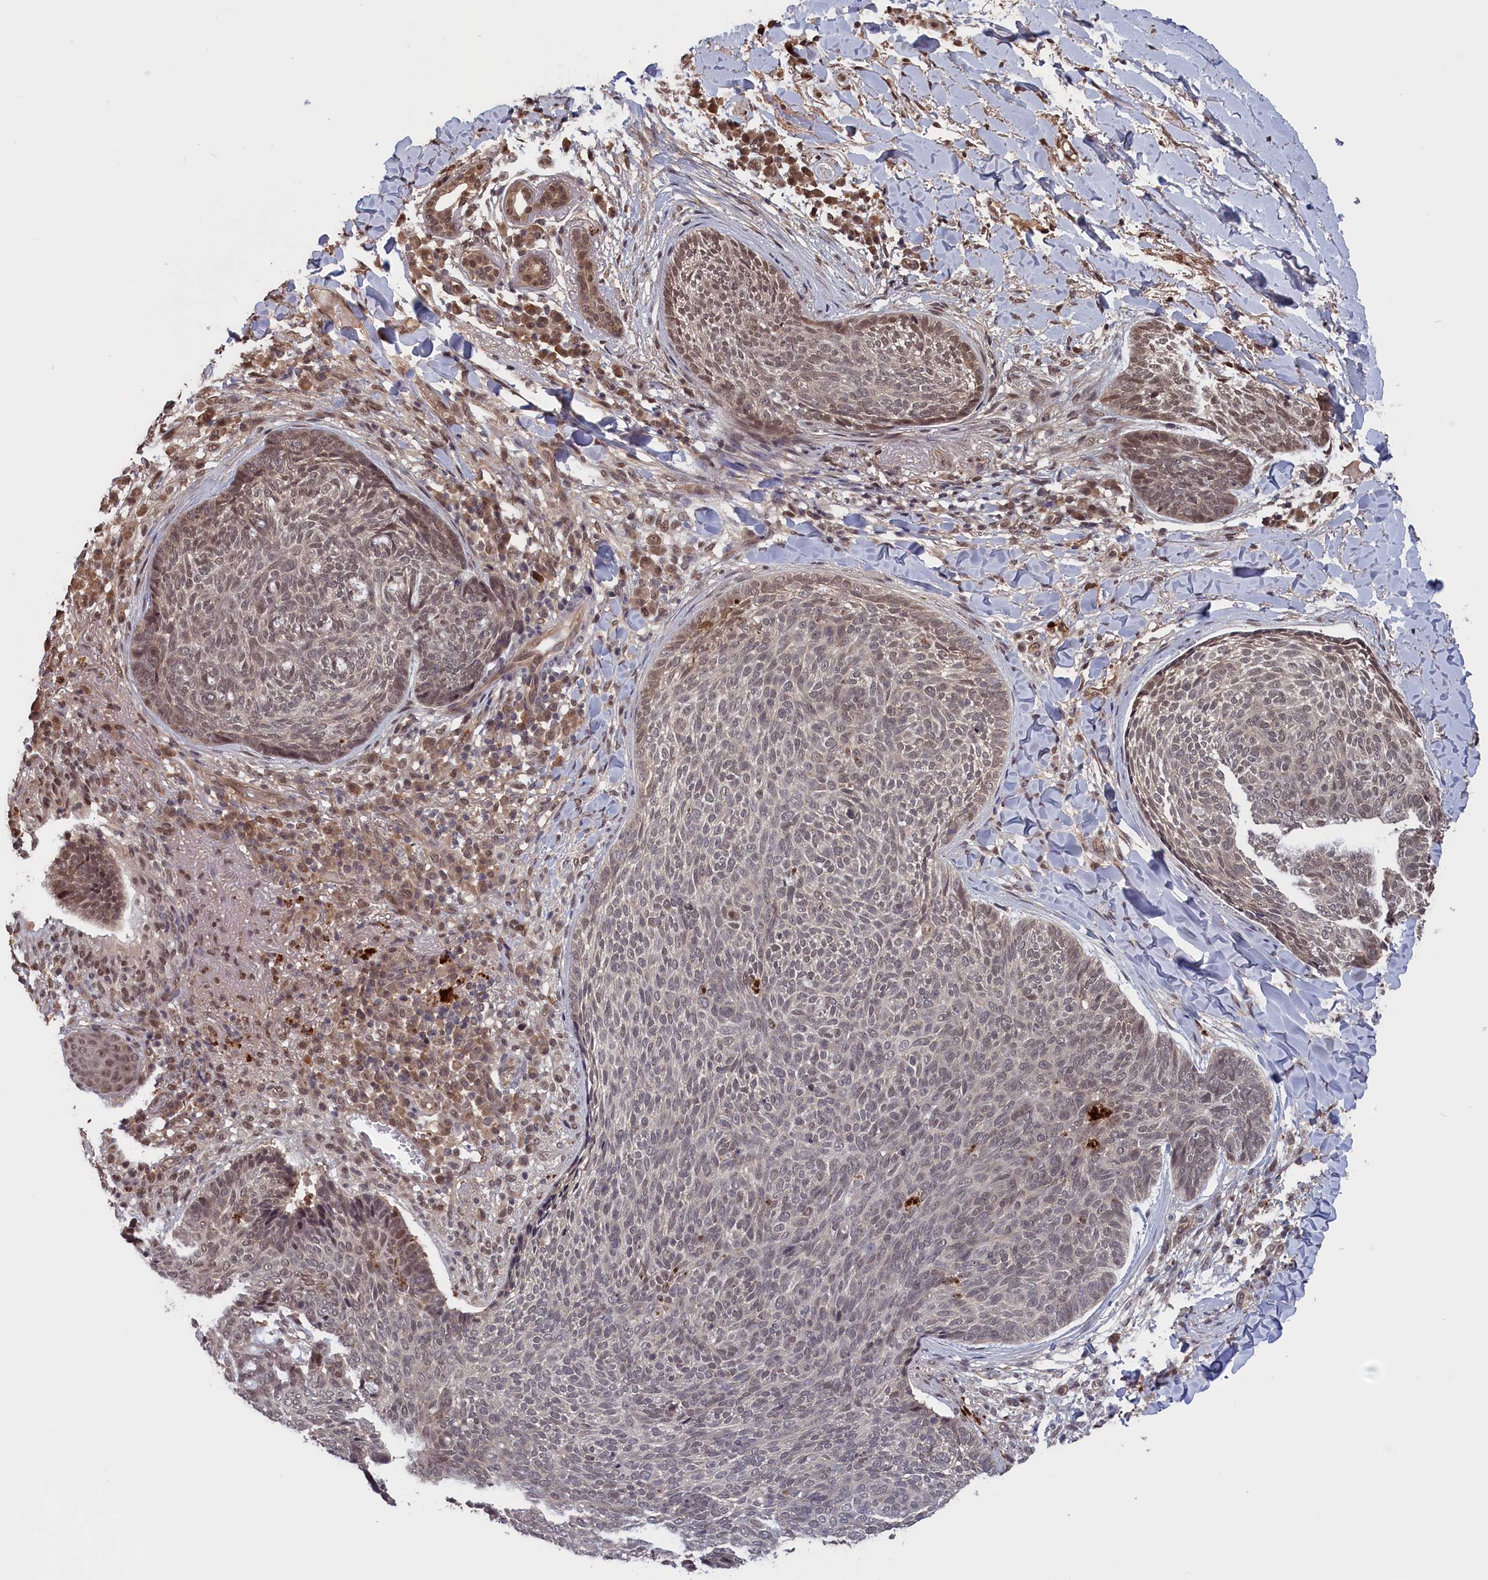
{"staining": {"intensity": "weak", "quantity": "<25%", "location": "nuclear"}, "tissue": "skin cancer", "cell_type": "Tumor cells", "image_type": "cancer", "snomed": [{"axis": "morphology", "description": "Basal cell carcinoma"}, {"axis": "topography", "description": "Skin"}], "caption": "Tumor cells are negative for brown protein staining in basal cell carcinoma (skin).", "gene": "PLP2", "patient": {"sex": "male", "age": 85}}